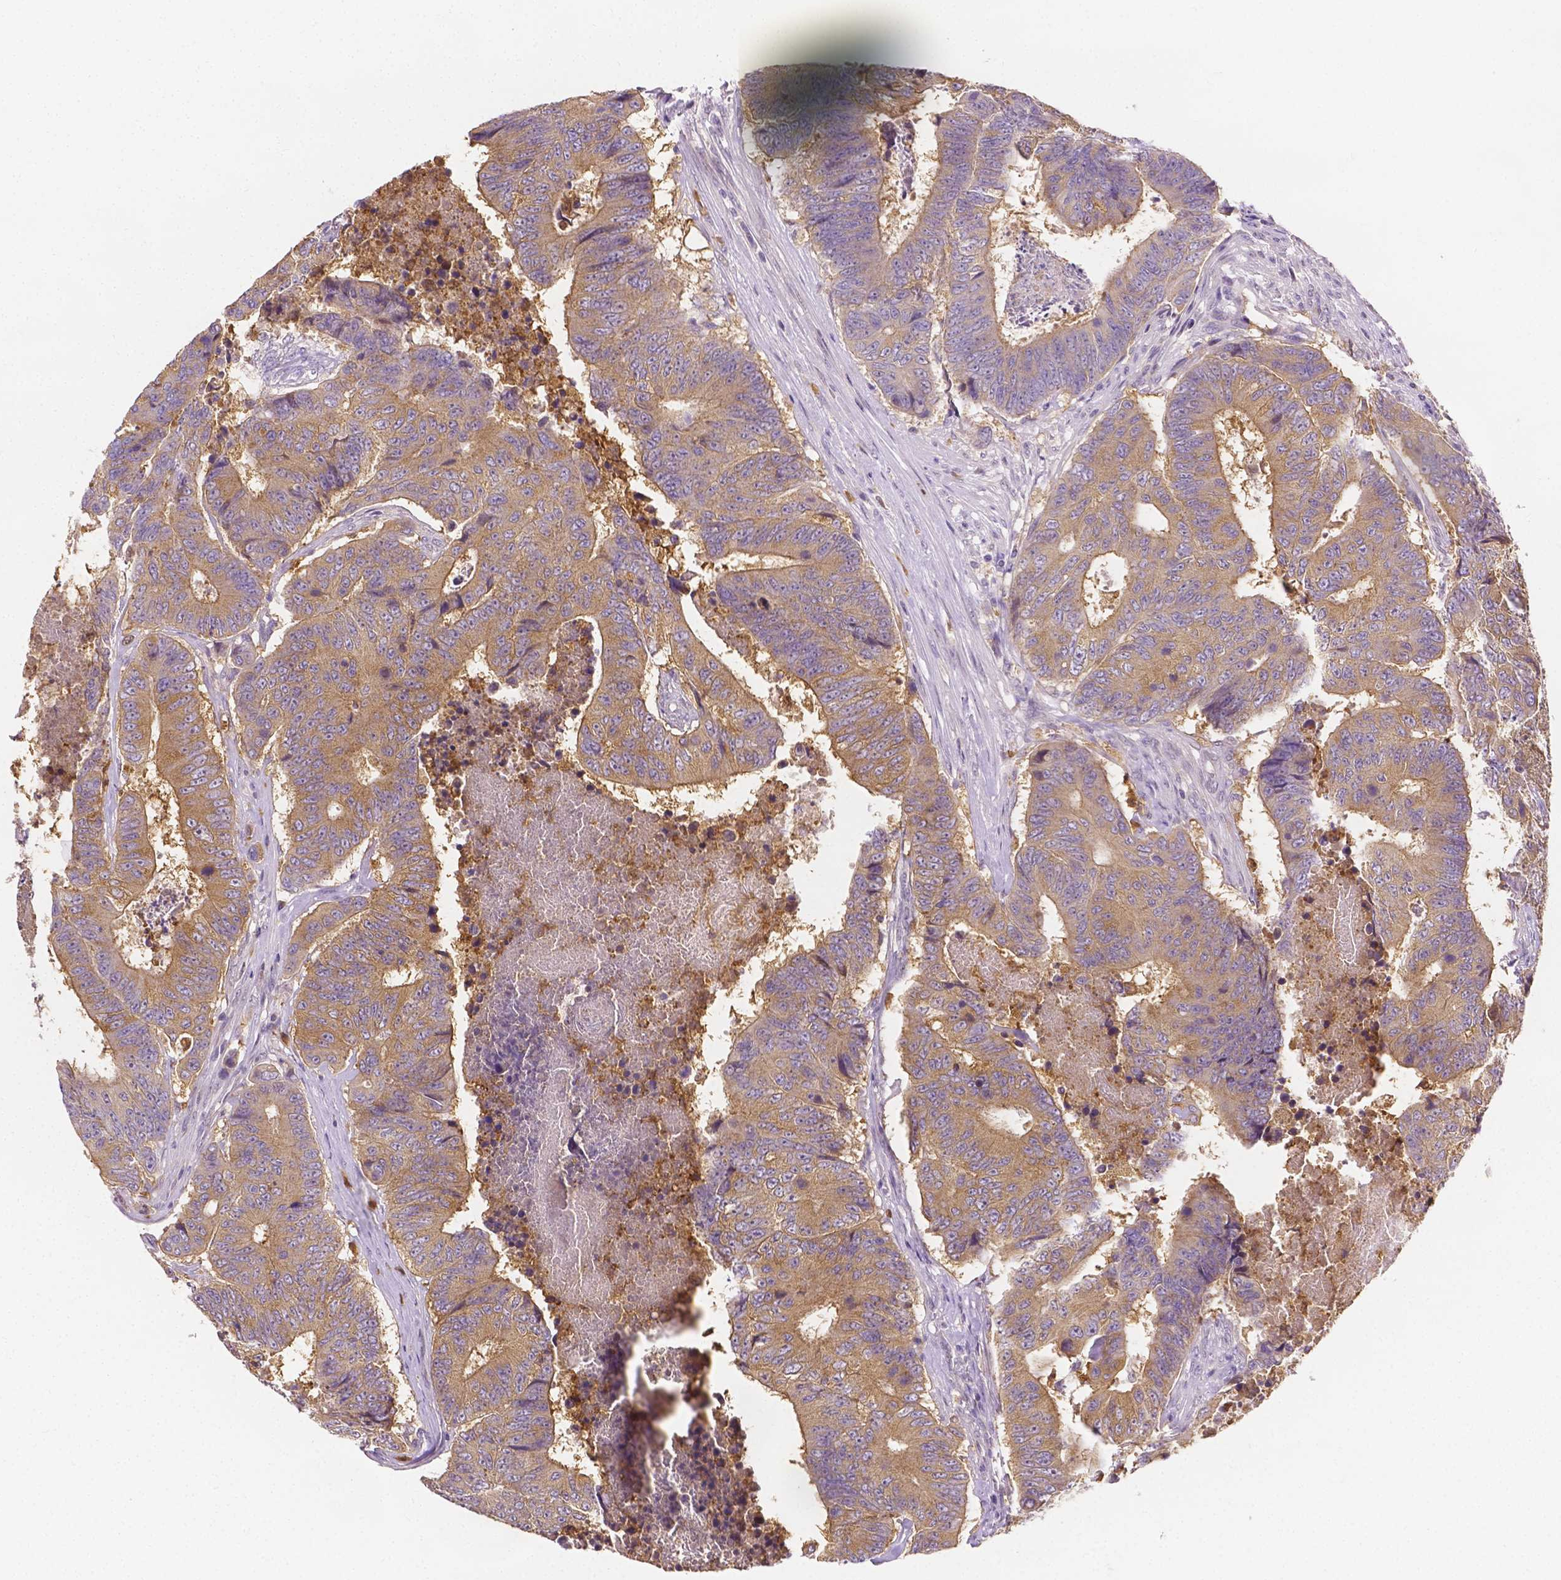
{"staining": {"intensity": "weak", "quantity": ">75%", "location": "cytoplasmic/membranous"}, "tissue": "colorectal cancer", "cell_type": "Tumor cells", "image_type": "cancer", "snomed": [{"axis": "morphology", "description": "Adenocarcinoma, NOS"}, {"axis": "topography", "description": "Colon"}], "caption": "Immunohistochemistry micrograph of neoplastic tissue: colorectal adenocarcinoma stained using immunohistochemistry demonstrates low levels of weak protein expression localized specifically in the cytoplasmic/membranous of tumor cells, appearing as a cytoplasmic/membranous brown color.", "gene": "ZNRD2", "patient": {"sex": "female", "age": 48}}